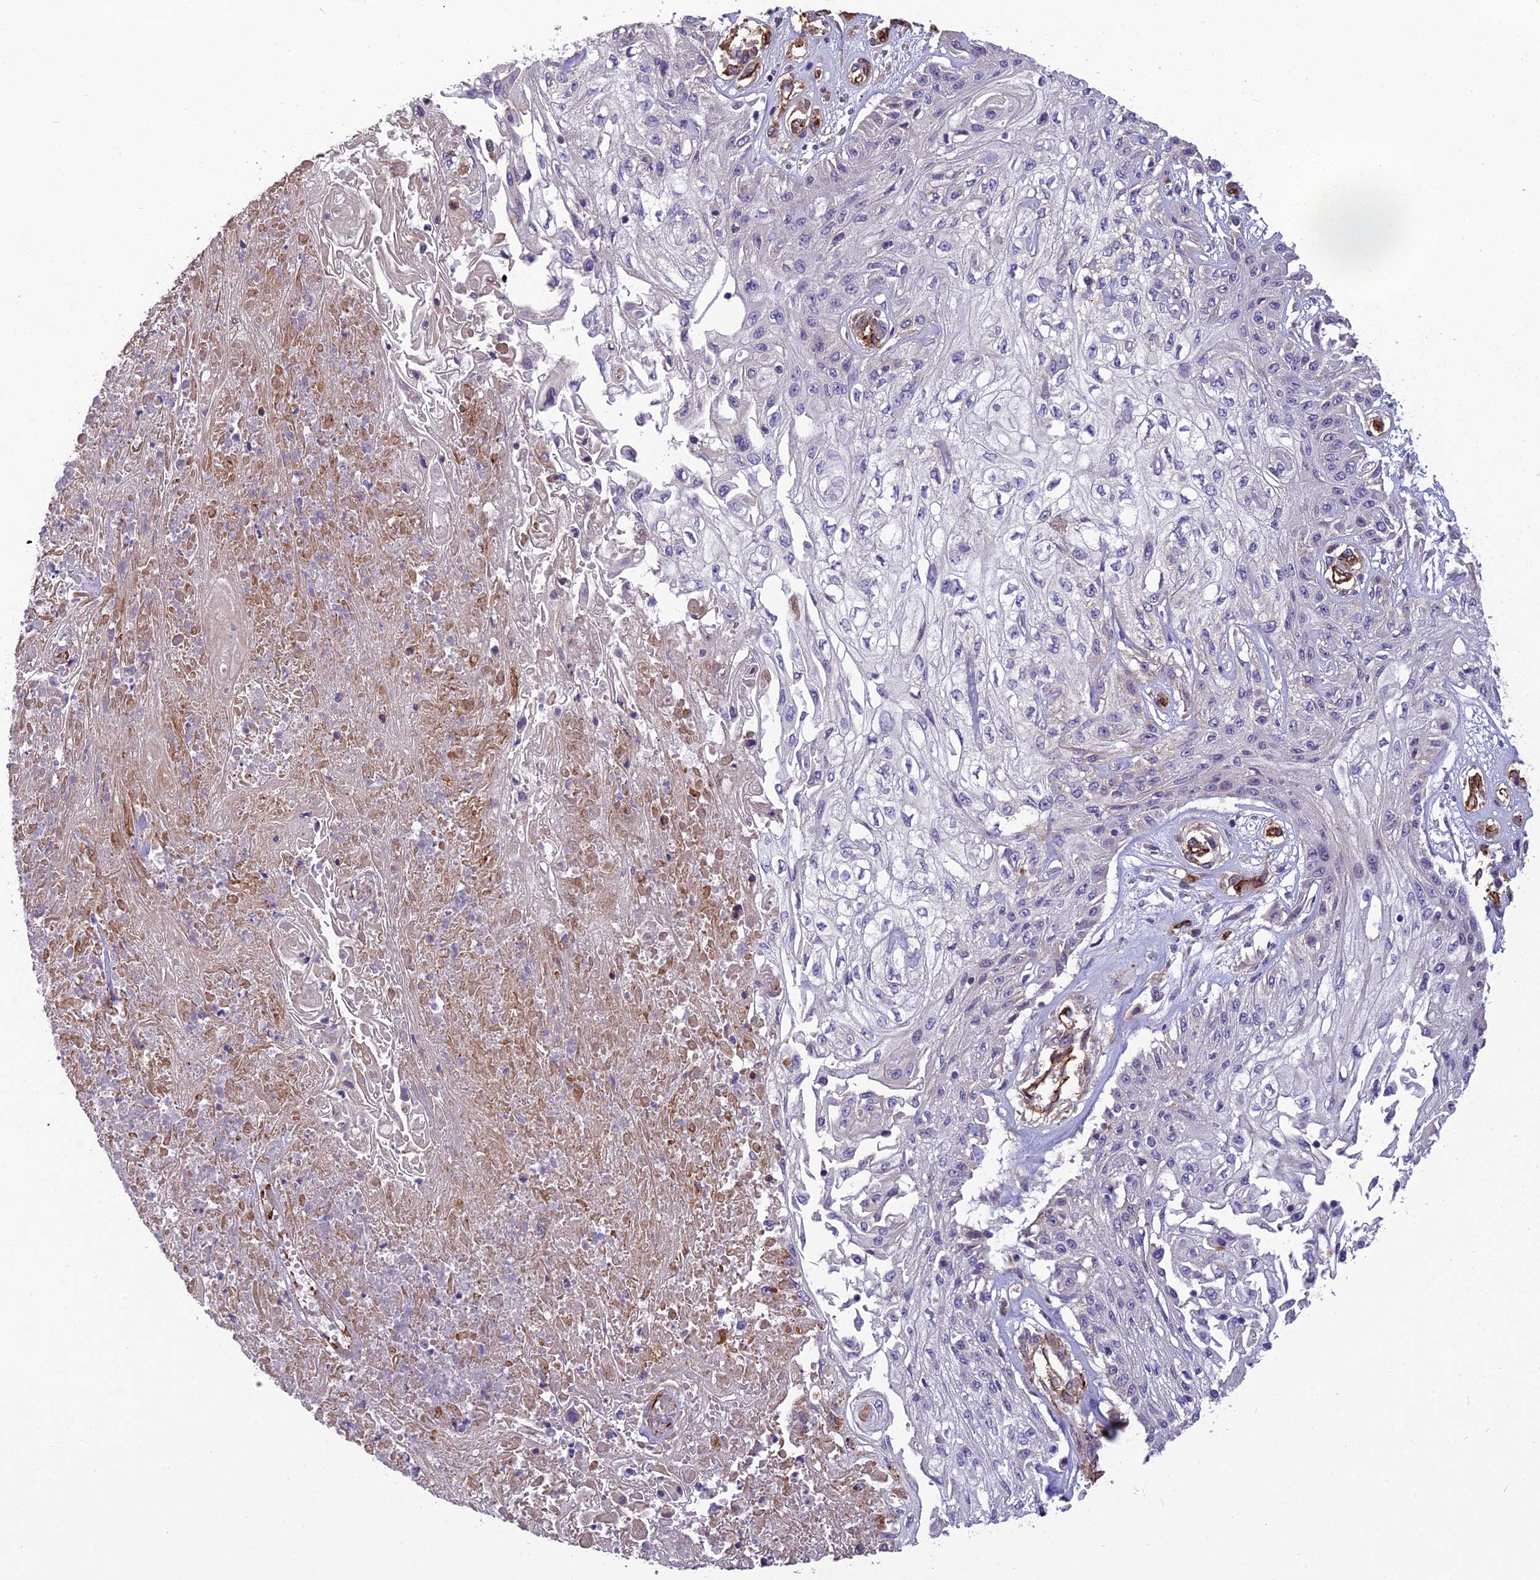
{"staining": {"intensity": "negative", "quantity": "none", "location": "none"}, "tissue": "skin cancer", "cell_type": "Tumor cells", "image_type": "cancer", "snomed": [{"axis": "morphology", "description": "Squamous cell carcinoma, NOS"}, {"axis": "morphology", "description": "Squamous cell carcinoma, metastatic, NOS"}, {"axis": "topography", "description": "Skin"}, {"axis": "topography", "description": "Lymph node"}], "caption": "IHC micrograph of neoplastic tissue: human skin cancer stained with DAB (3,3'-diaminobenzidine) reveals no significant protein positivity in tumor cells. The staining is performed using DAB brown chromogen with nuclei counter-stained in using hematoxylin.", "gene": "TSPAN15", "patient": {"sex": "male", "age": 75}}